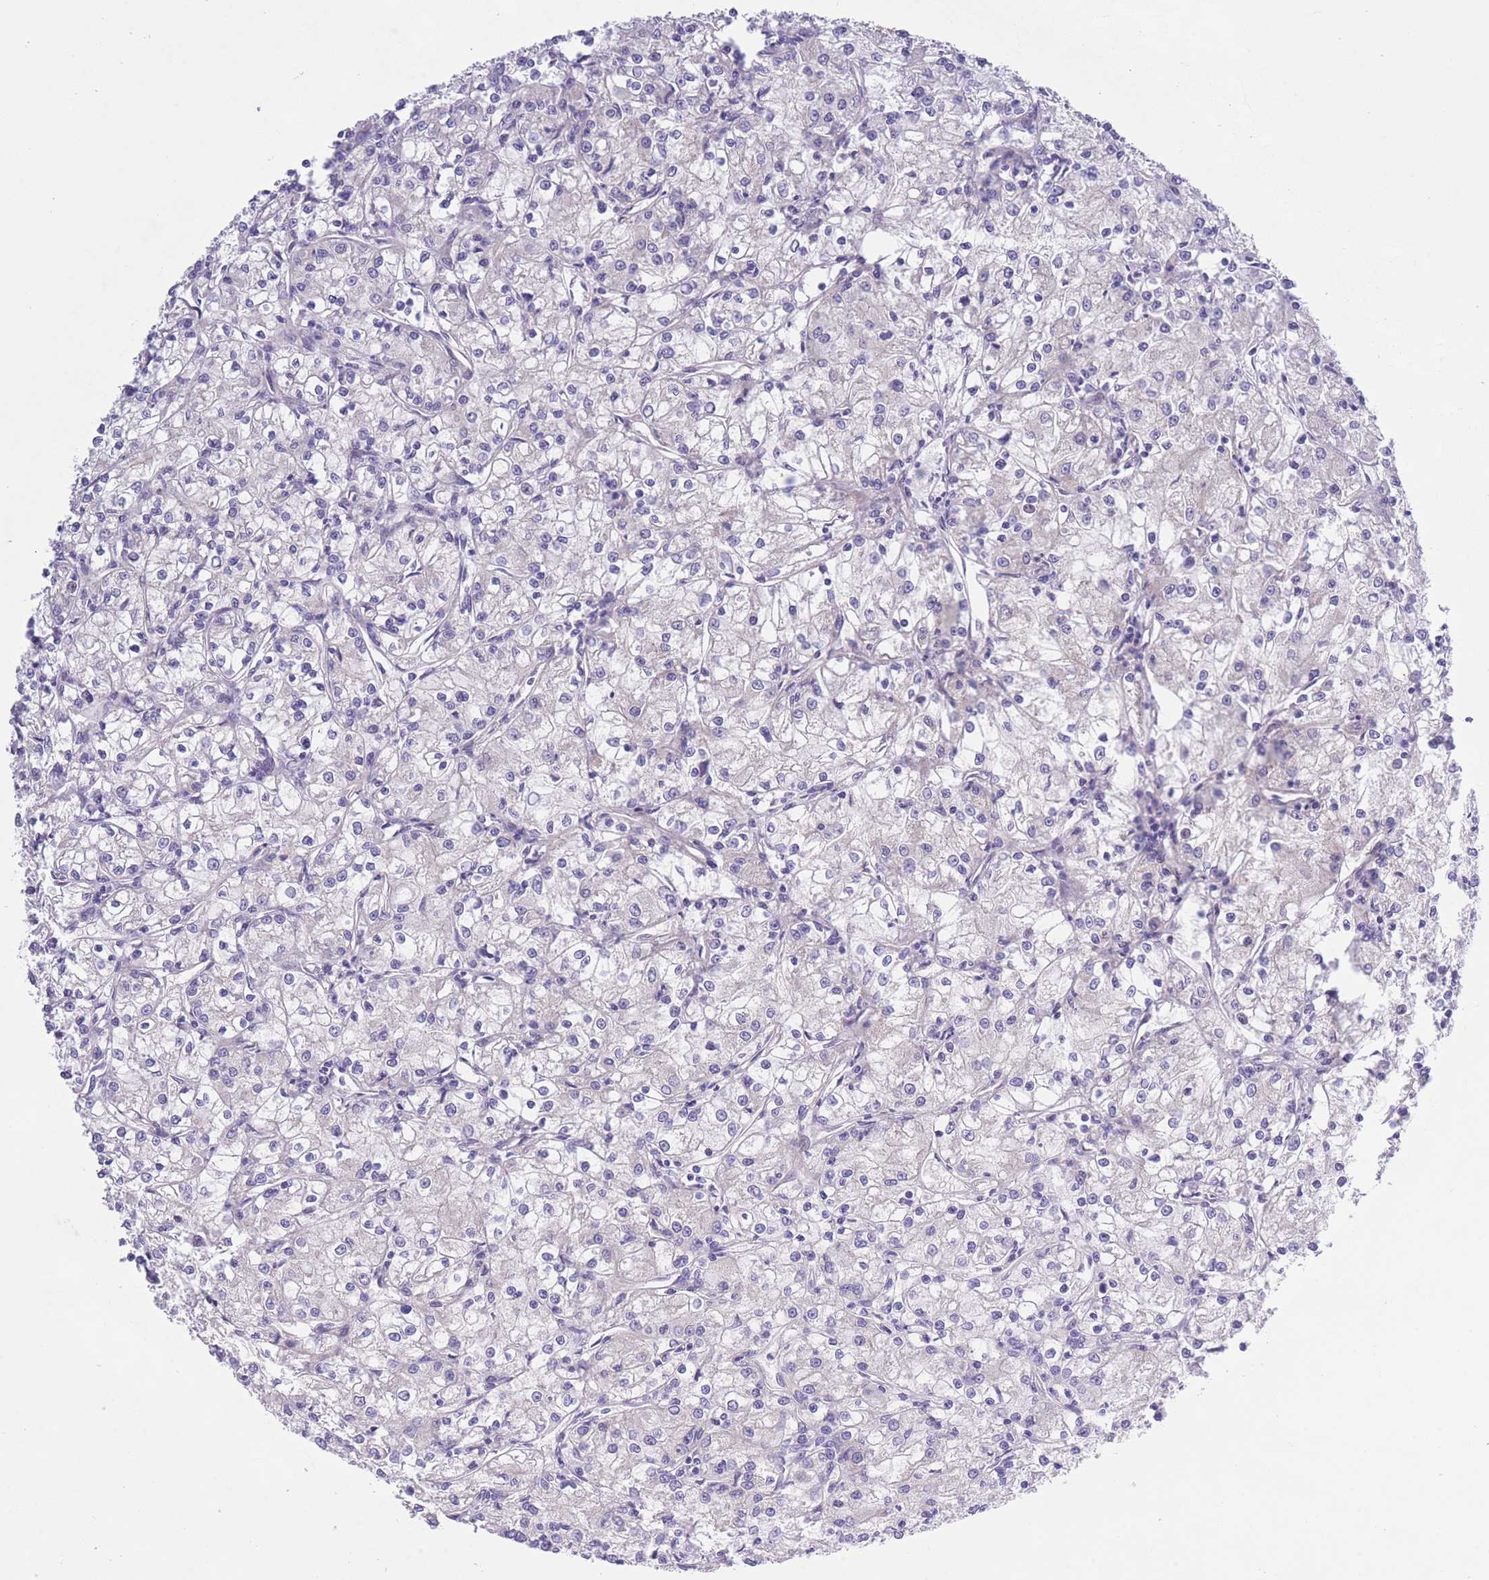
{"staining": {"intensity": "negative", "quantity": "none", "location": "none"}, "tissue": "renal cancer", "cell_type": "Tumor cells", "image_type": "cancer", "snomed": [{"axis": "morphology", "description": "Adenocarcinoma, NOS"}, {"axis": "topography", "description": "Kidney"}], "caption": "The histopathology image displays no significant expression in tumor cells of renal cancer (adenocarcinoma).", "gene": "WWOX", "patient": {"sex": "female", "age": 59}}